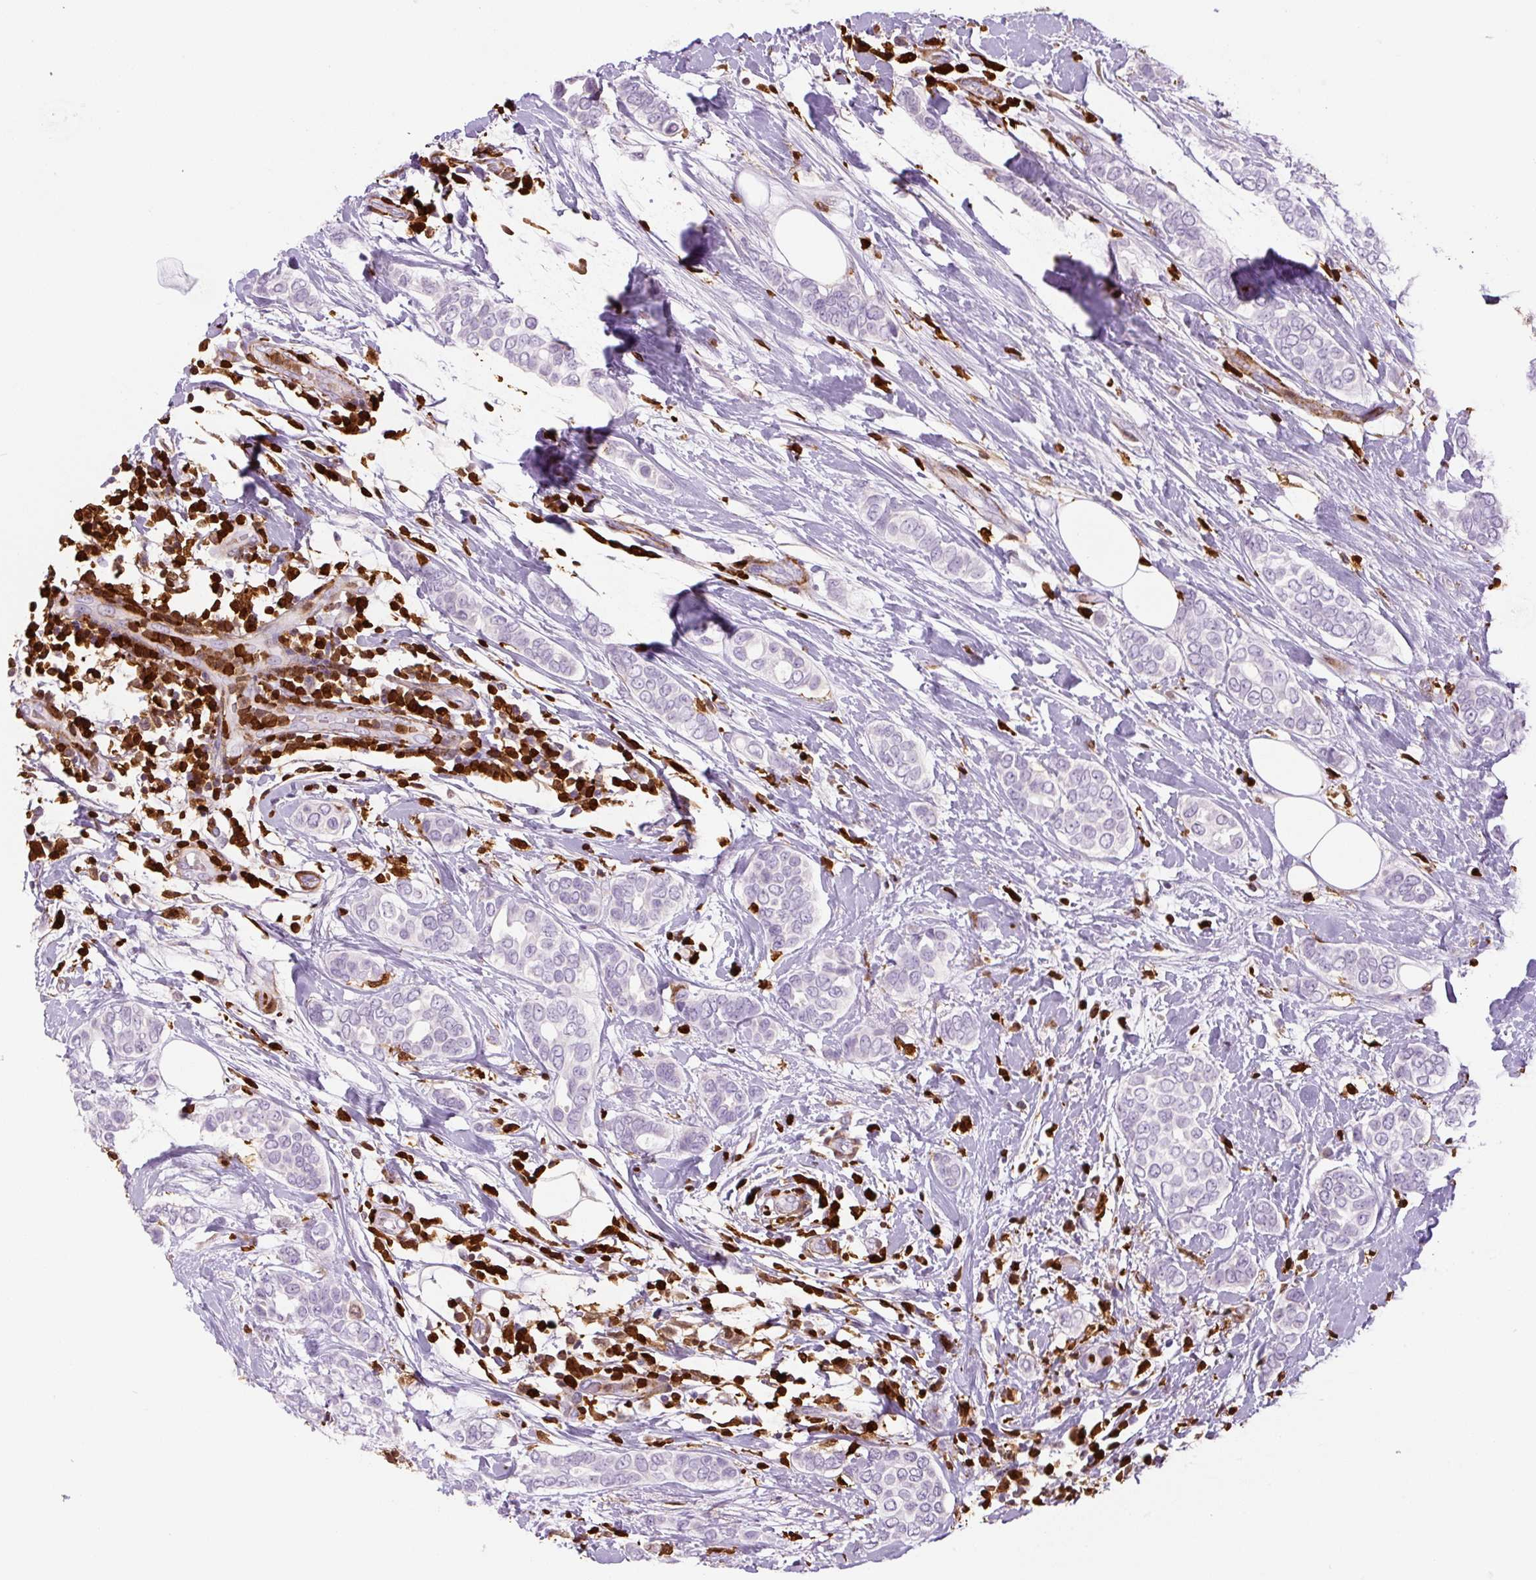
{"staining": {"intensity": "negative", "quantity": "none", "location": "none"}, "tissue": "breast cancer", "cell_type": "Tumor cells", "image_type": "cancer", "snomed": [{"axis": "morphology", "description": "Lobular carcinoma"}, {"axis": "topography", "description": "Breast"}], "caption": "The image demonstrates no staining of tumor cells in breast cancer (lobular carcinoma).", "gene": "S100A4", "patient": {"sex": "female", "age": 51}}